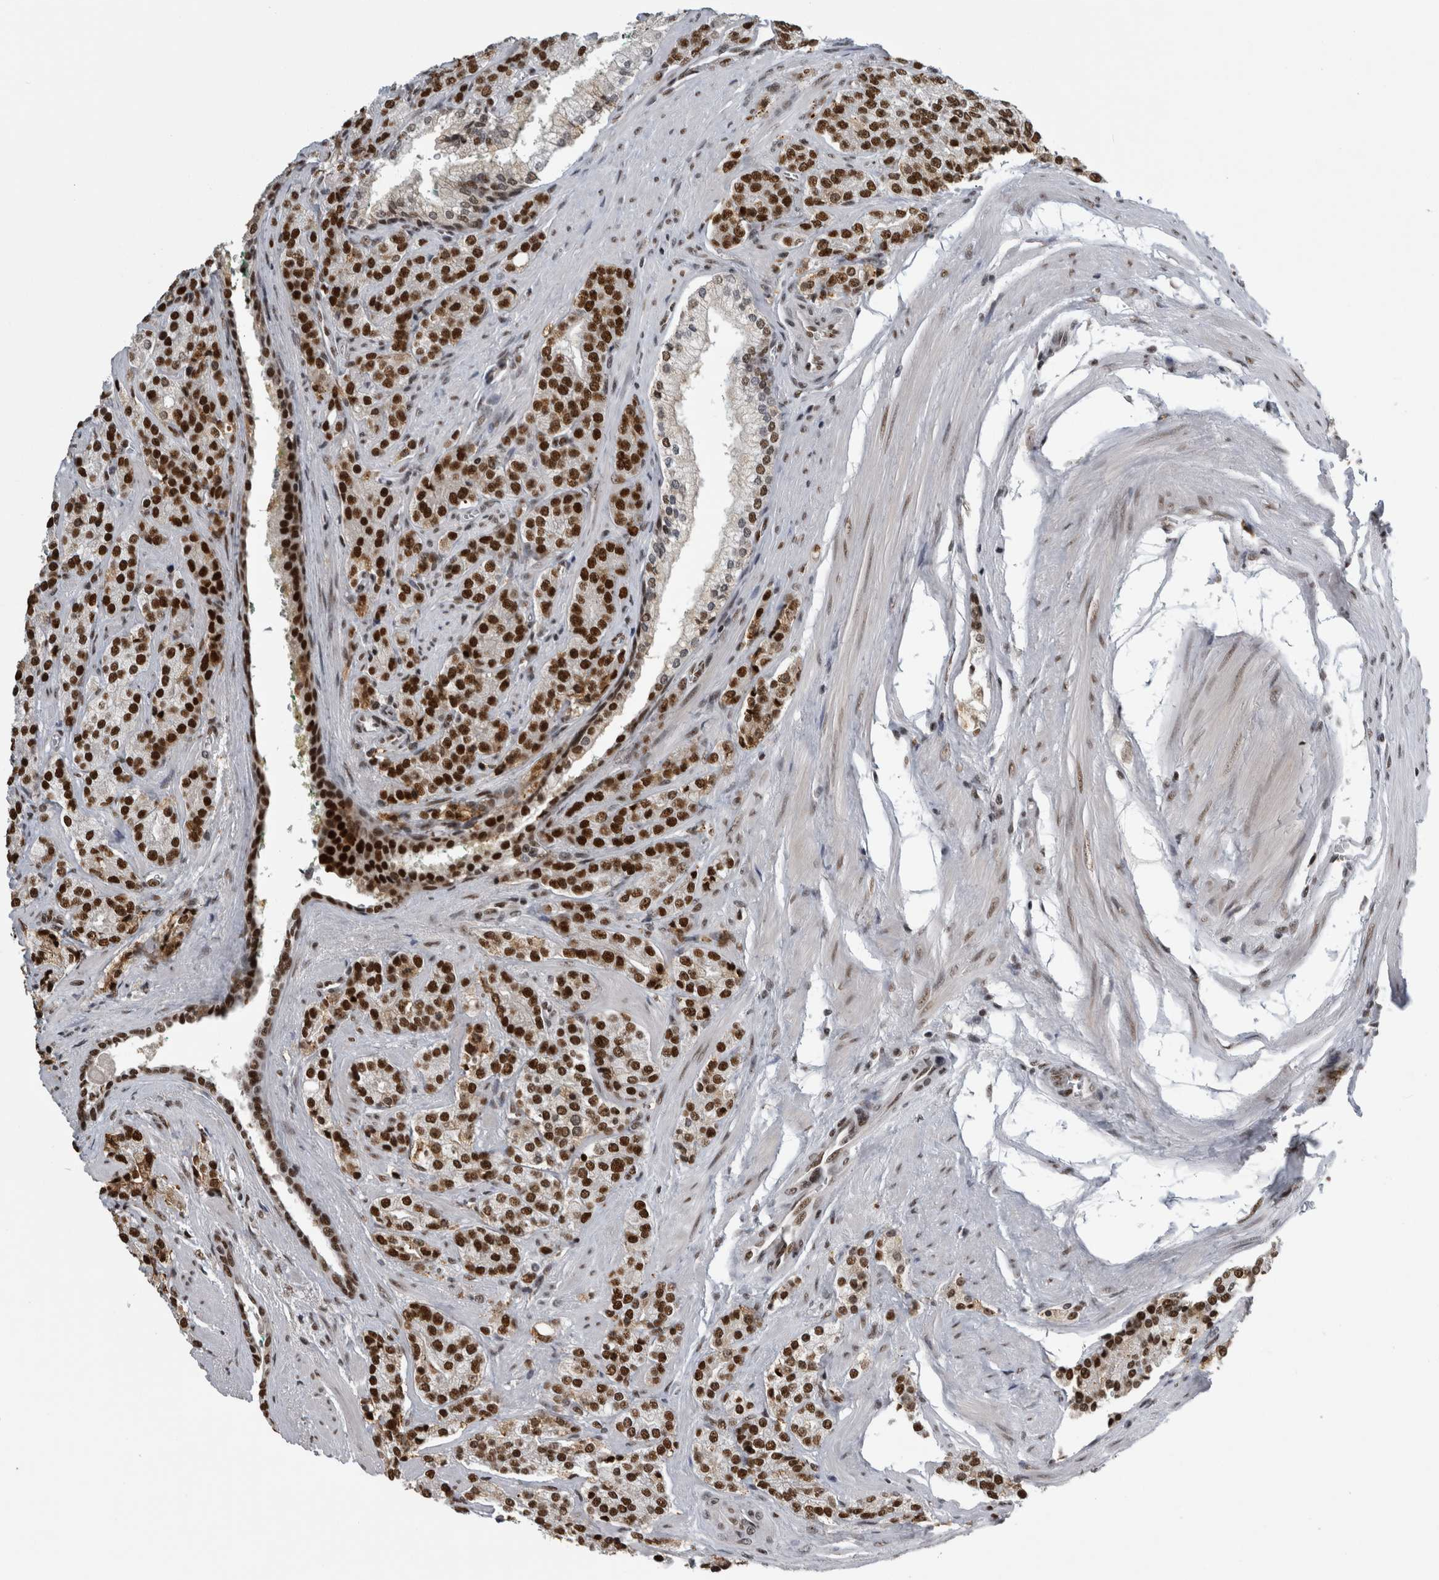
{"staining": {"intensity": "strong", "quantity": ">75%", "location": "nuclear"}, "tissue": "prostate cancer", "cell_type": "Tumor cells", "image_type": "cancer", "snomed": [{"axis": "morphology", "description": "Adenocarcinoma, High grade"}, {"axis": "topography", "description": "Prostate"}], "caption": "Human prostate cancer (adenocarcinoma (high-grade)) stained with a protein marker reveals strong staining in tumor cells.", "gene": "ZSCAN2", "patient": {"sex": "male", "age": 71}}